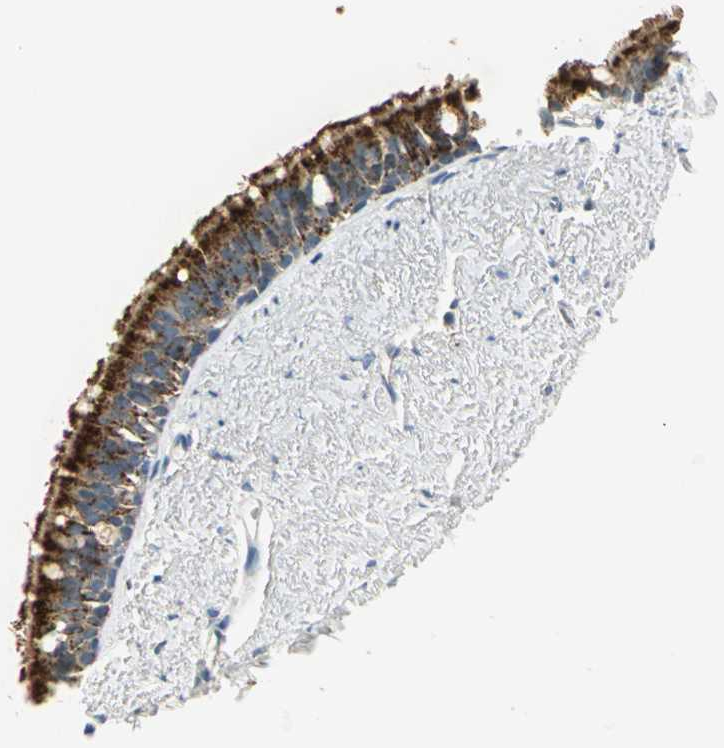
{"staining": {"intensity": "strong", "quantity": ">75%", "location": "cytoplasmic/membranous"}, "tissue": "bronchus", "cell_type": "Respiratory epithelial cells", "image_type": "normal", "snomed": [{"axis": "morphology", "description": "Normal tissue, NOS"}, {"axis": "topography", "description": "Bronchus"}], "caption": "Immunohistochemical staining of normal human bronchus demonstrates strong cytoplasmic/membranous protein expression in approximately >75% of respiratory epithelial cells.", "gene": "ACADM", "patient": {"sex": "female", "age": 73}}